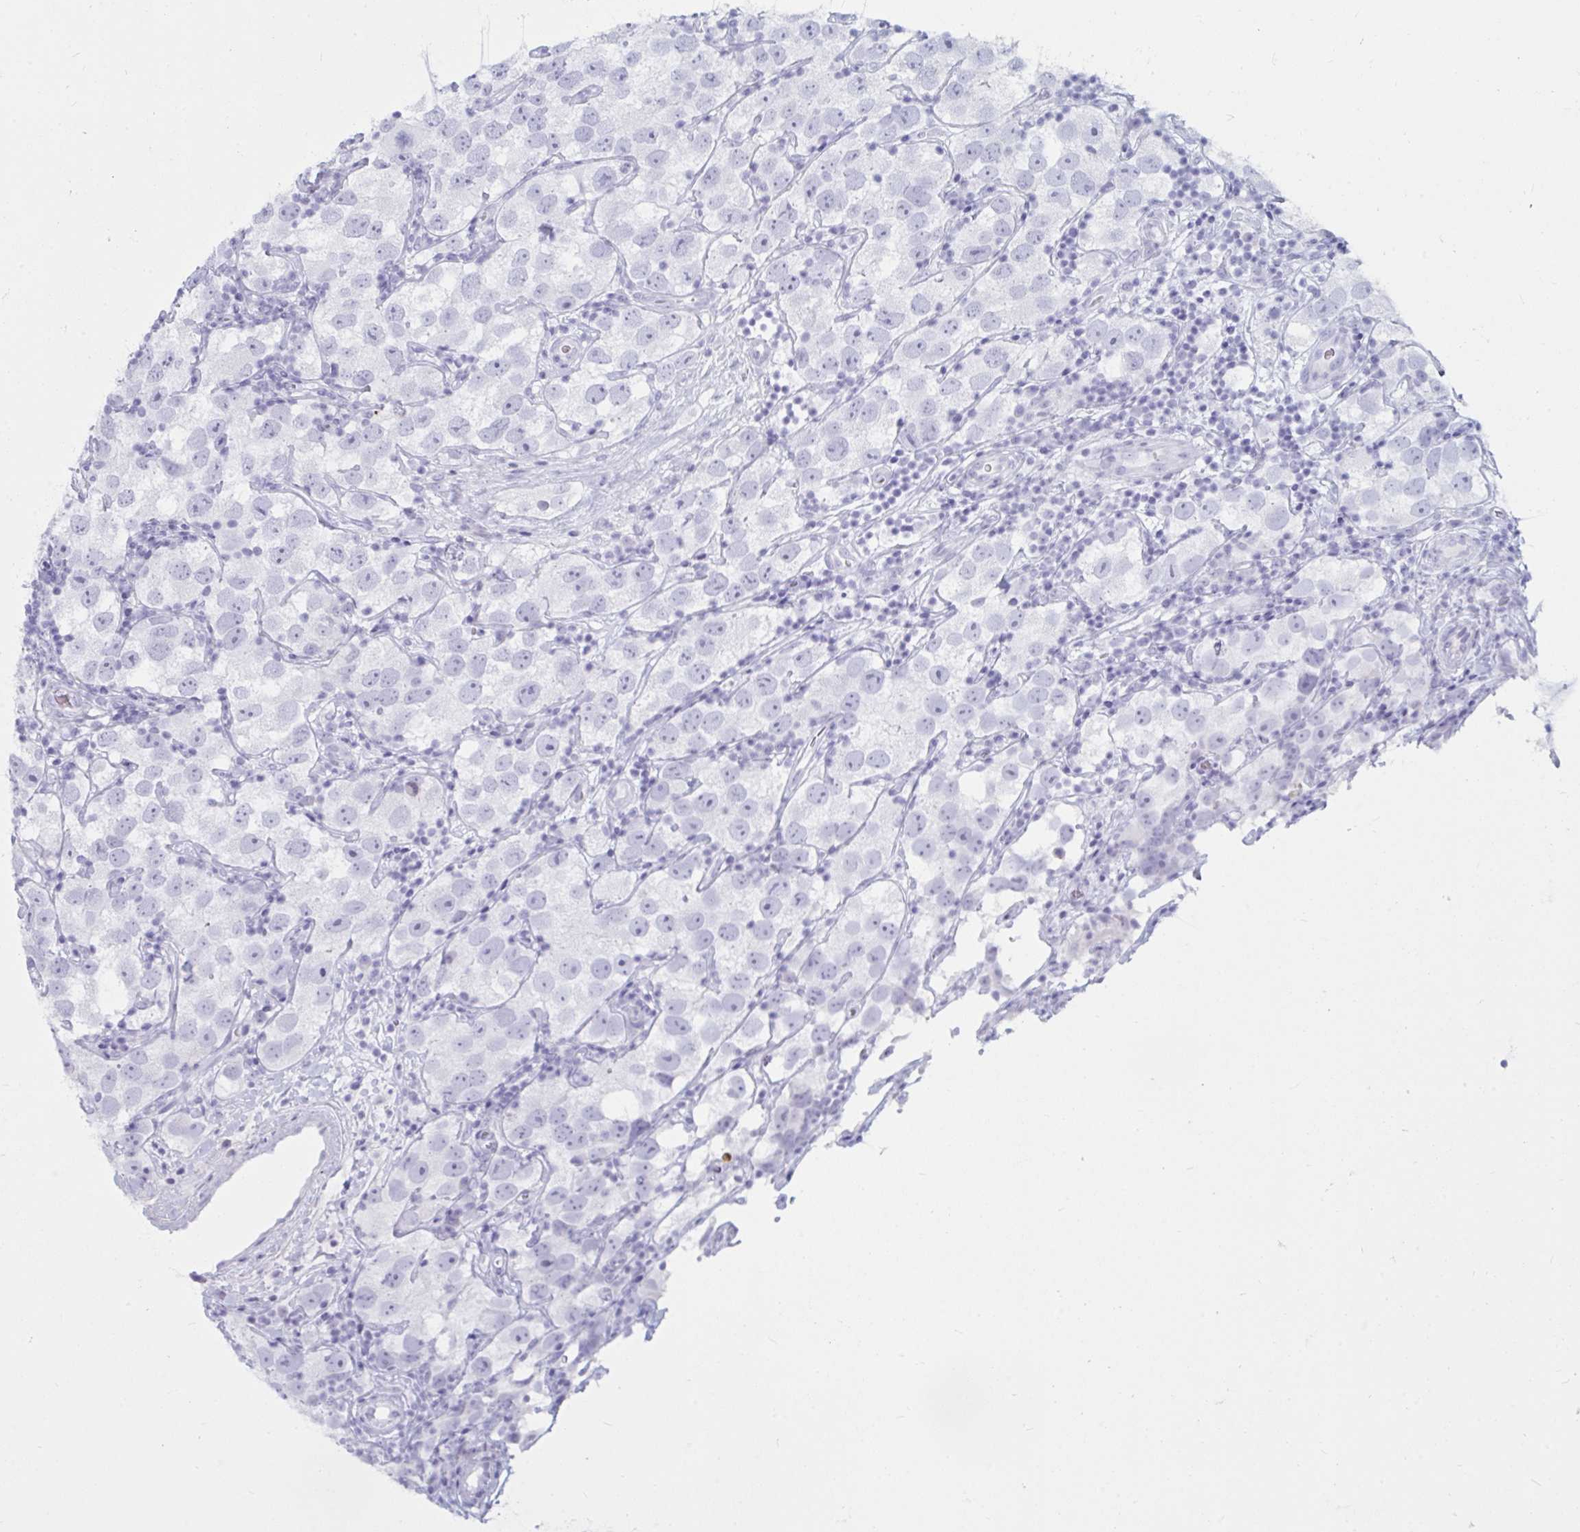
{"staining": {"intensity": "negative", "quantity": "none", "location": "none"}, "tissue": "testis cancer", "cell_type": "Tumor cells", "image_type": "cancer", "snomed": [{"axis": "morphology", "description": "Seminoma, NOS"}, {"axis": "topography", "description": "Testis"}], "caption": "An immunohistochemistry (IHC) histopathology image of testis seminoma is shown. There is no staining in tumor cells of testis seminoma.", "gene": "BBS10", "patient": {"sex": "male", "age": 26}}